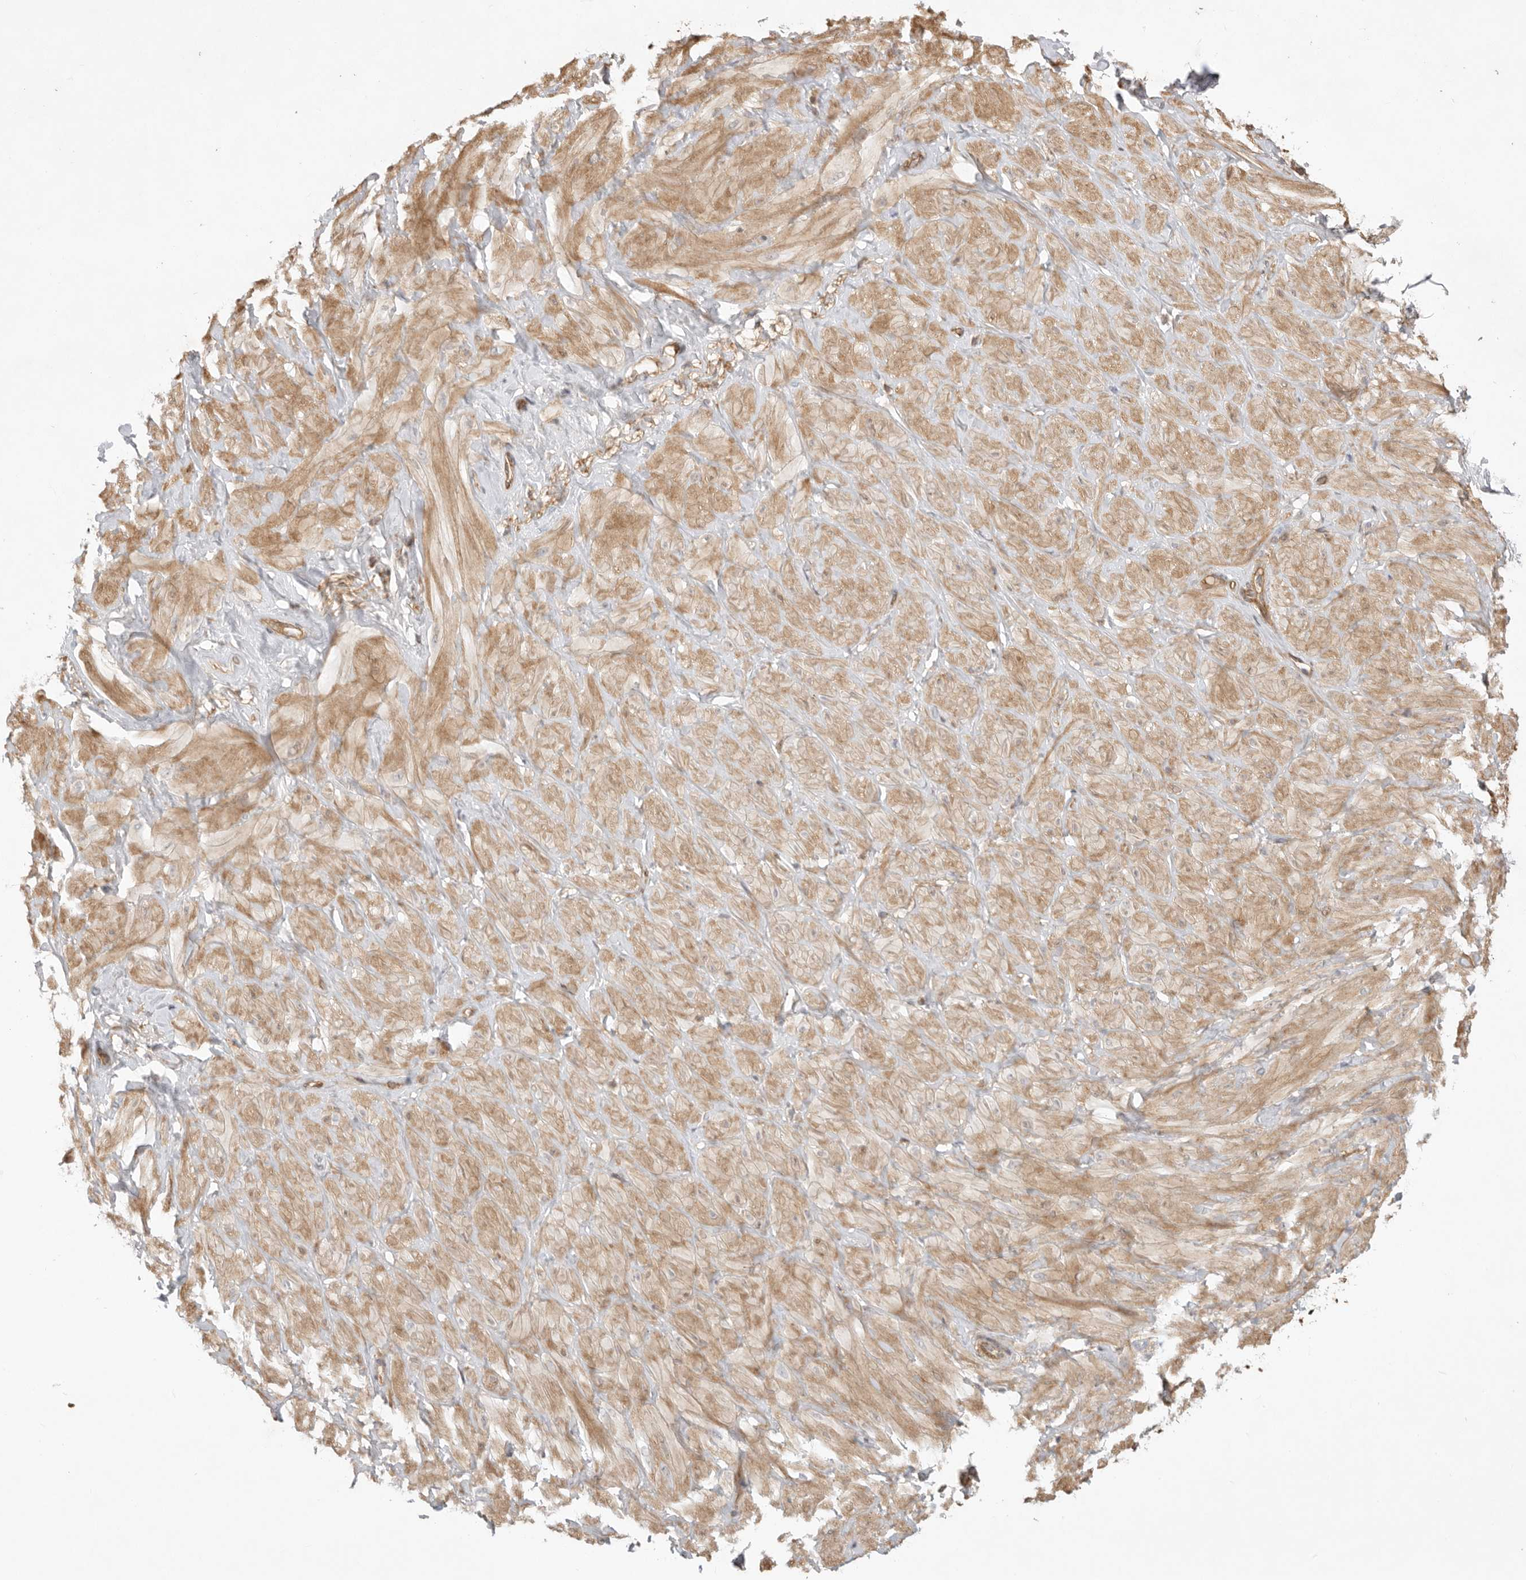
{"staining": {"intensity": "strong", "quantity": ">75%", "location": "cytoplasmic/membranous"}, "tissue": "adipose tissue", "cell_type": "Adipocytes", "image_type": "normal", "snomed": [{"axis": "morphology", "description": "Normal tissue, NOS"}, {"axis": "topography", "description": "Adipose tissue"}, {"axis": "topography", "description": "Vascular tissue"}, {"axis": "topography", "description": "Peripheral nerve tissue"}], "caption": "The image exhibits staining of unremarkable adipose tissue, revealing strong cytoplasmic/membranous protein positivity (brown color) within adipocytes. (DAB IHC with brightfield microscopy, high magnification).", "gene": "DPH7", "patient": {"sex": "male", "age": 25}}